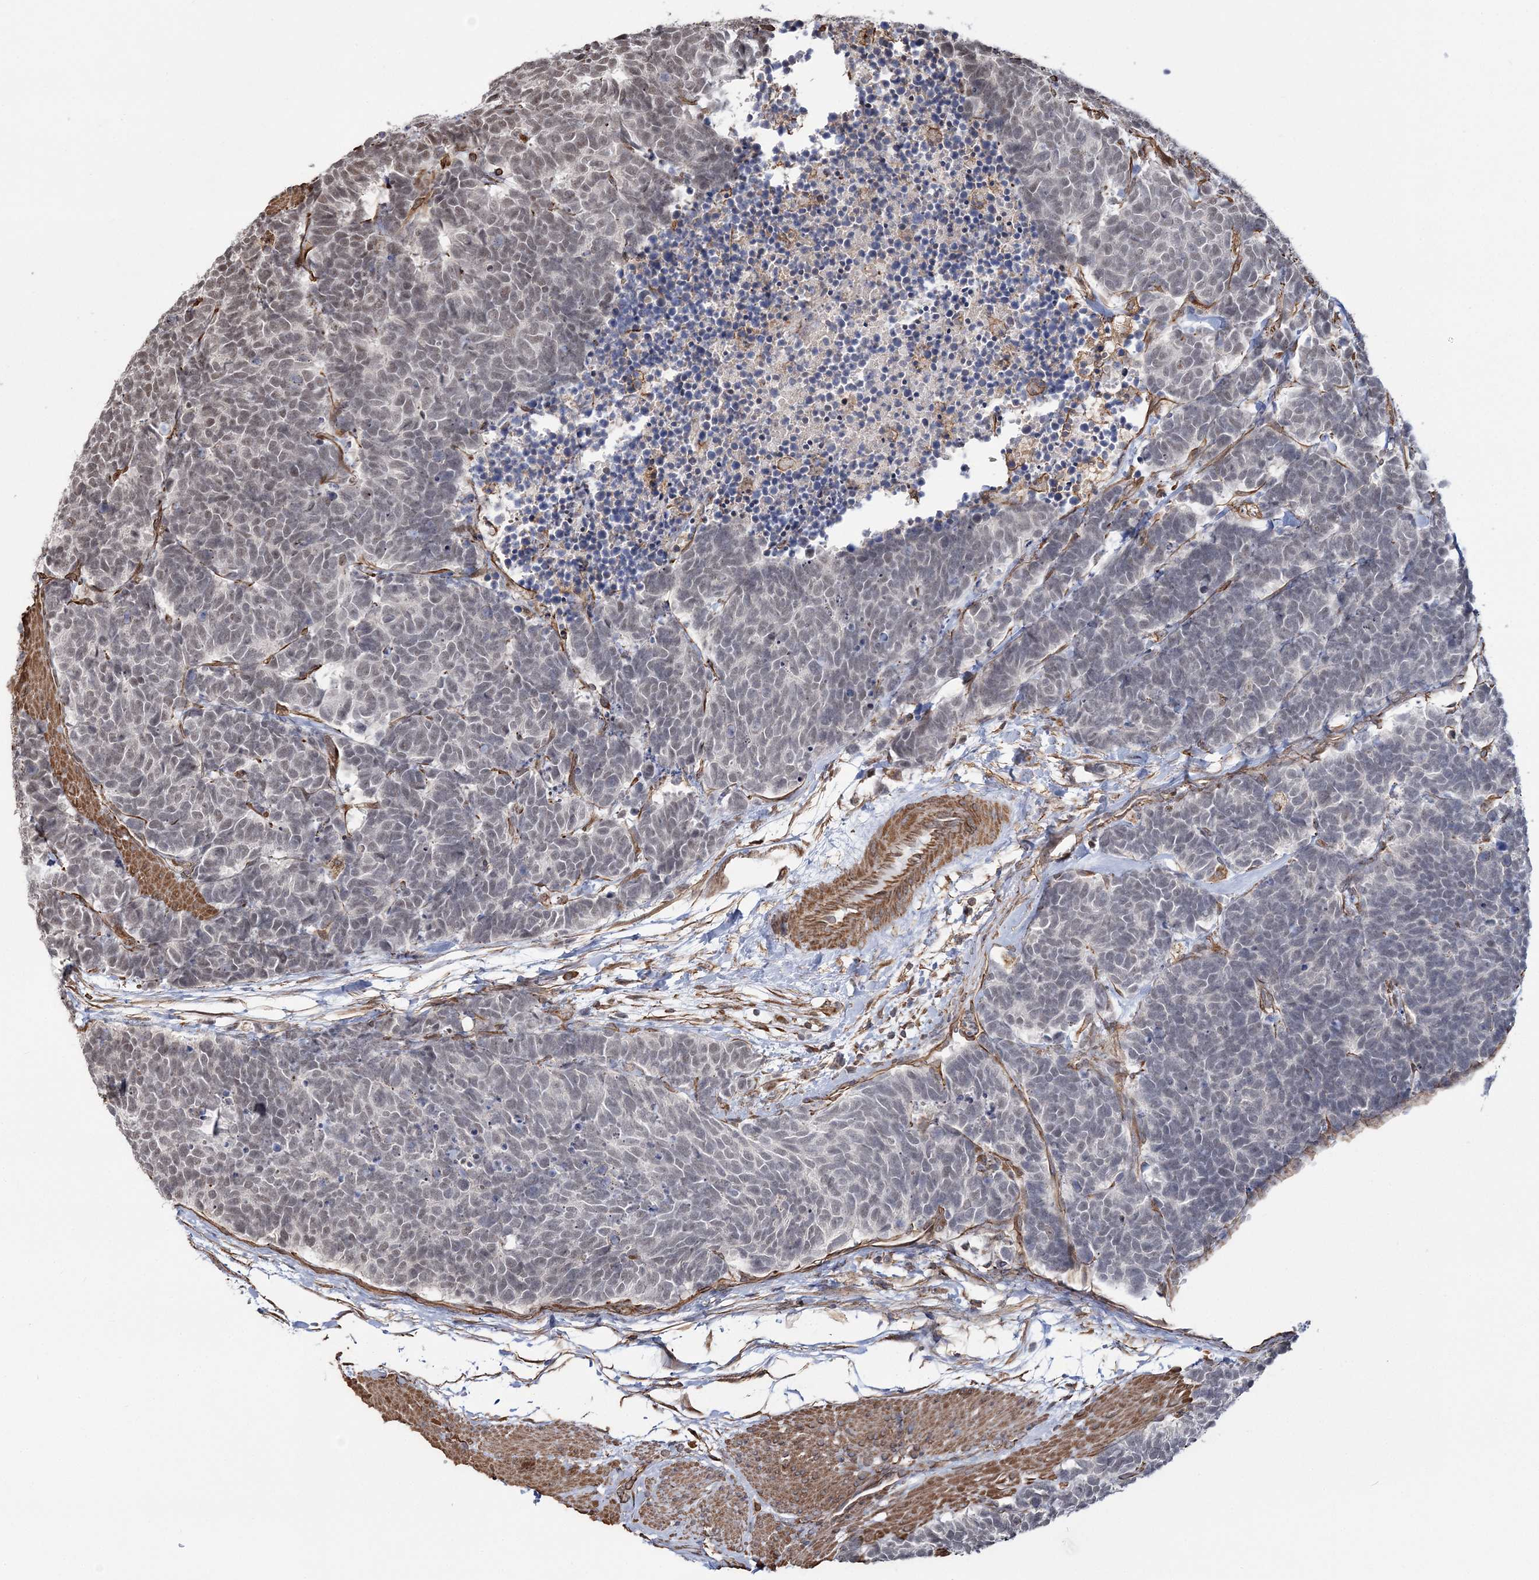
{"staining": {"intensity": "weak", "quantity": "25%-75%", "location": "nuclear"}, "tissue": "carcinoid", "cell_type": "Tumor cells", "image_type": "cancer", "snomed": [{"axis": "morphology", "description": "Carcinoma, NOS"}, {"axis": "morphology", "description": "Carcinoid, malignant, NOS"}, {"axis": "topography", "description": "Urinary bladder"}], "caption": "The photomicrograph shows immunohistochemical staining of carcinoid. There is weak nuclear positivity is identified in about 25%-75% of tumor cells.", "gene": "ATP11B", "patient": {"sex": "male", "age": 57}}